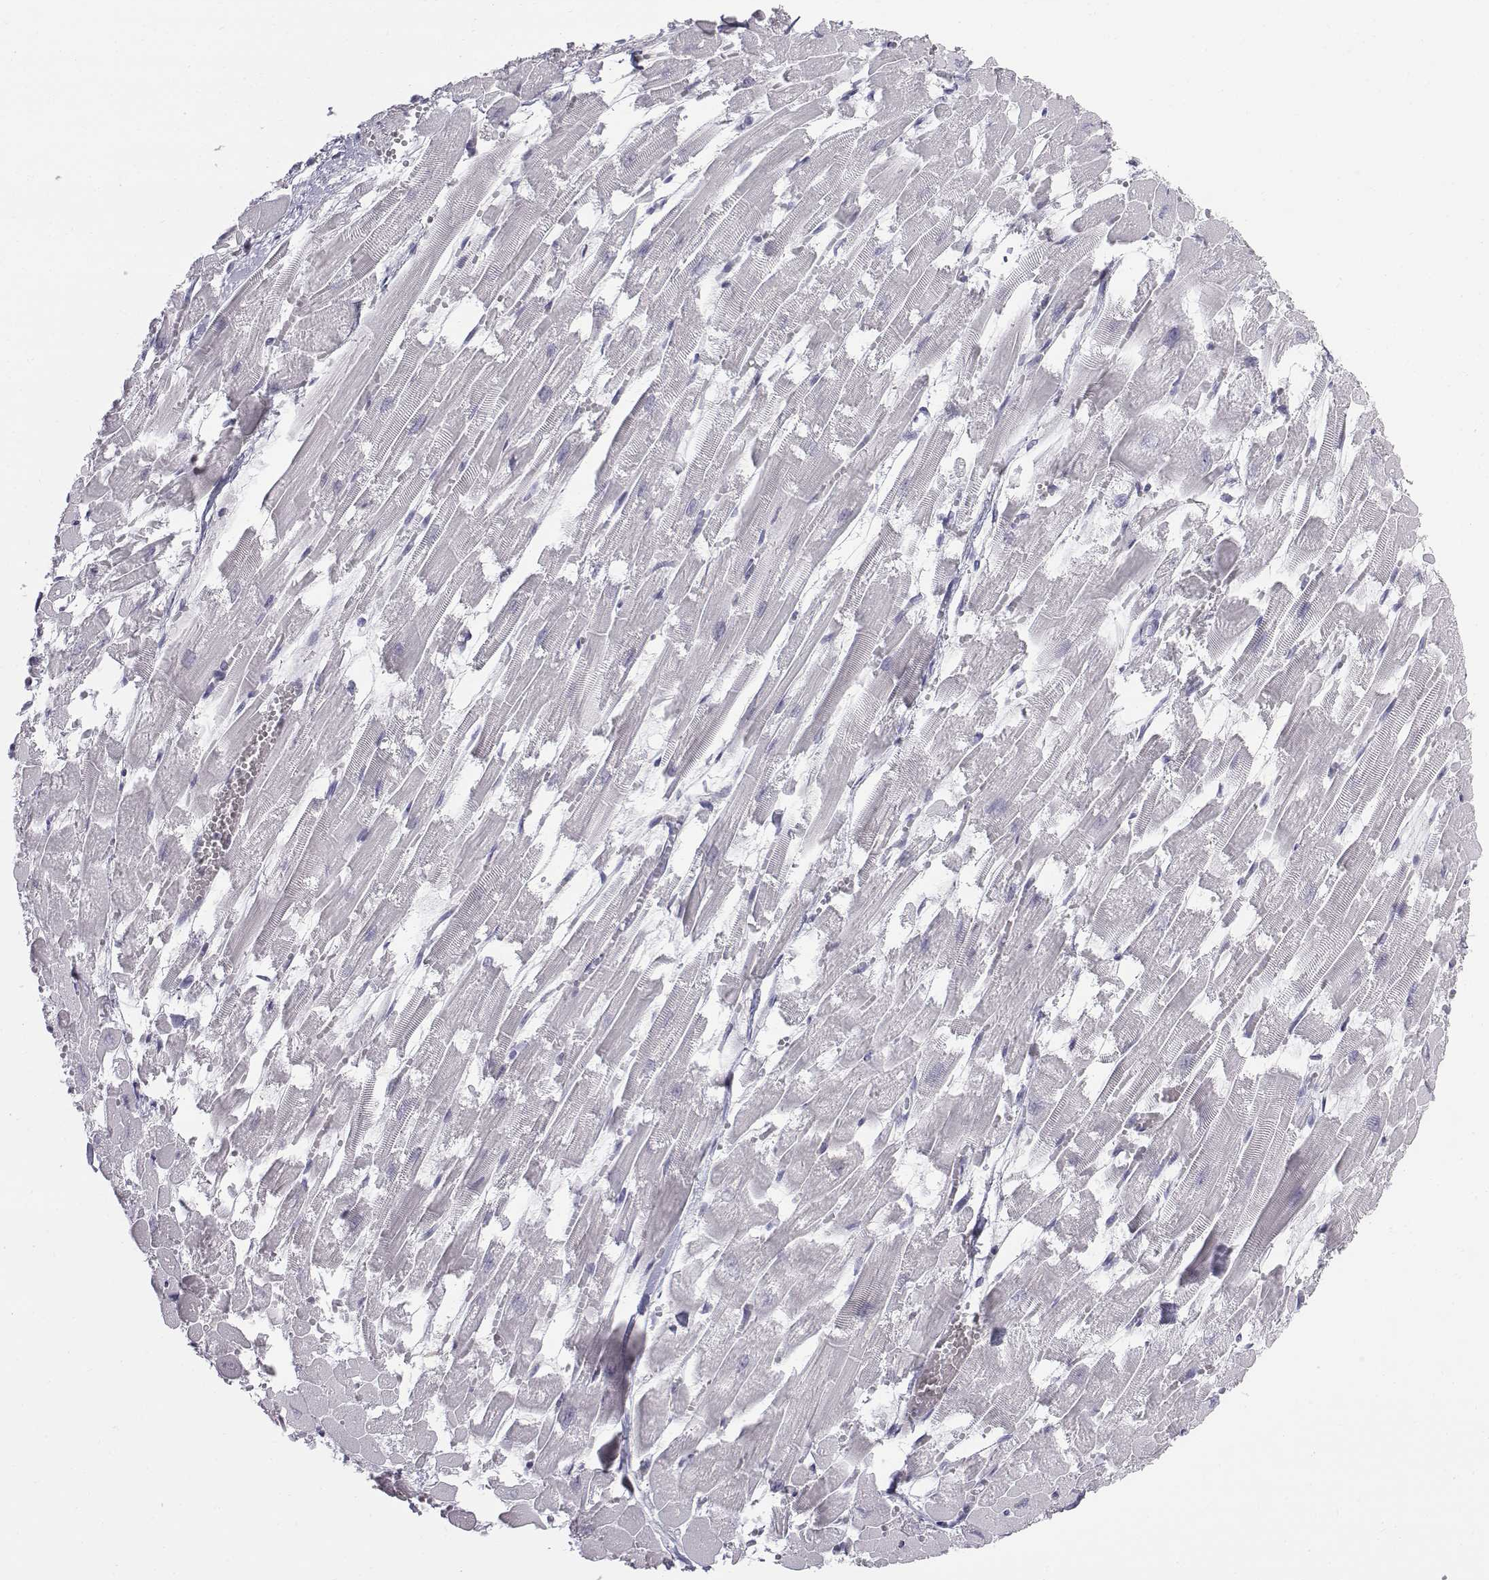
{"staining": {"intensity": "negative", "quantity": "none", "location": "none"}, "tissue": "heart muscle", "cell_type": "Cardiomyocytes", "image_type": "normal", "snomed": [{"axis": "morphology", "description": "Normal tissue, NOS"}, {"axis": "topography", "description": "Heart"}], "caption": "This image is of benign heart muscle stained with IHC to label a protein in brown with the nuclei are counter-stained blue. There is no staining in cardiomyocytes. (Brightfield microscopy of DAB (3,3'-diaminobenzidine) immunohistochemistry at high magnification).", "gene": "C6orf58", "patient": {"sex": "female", "age": 52}}